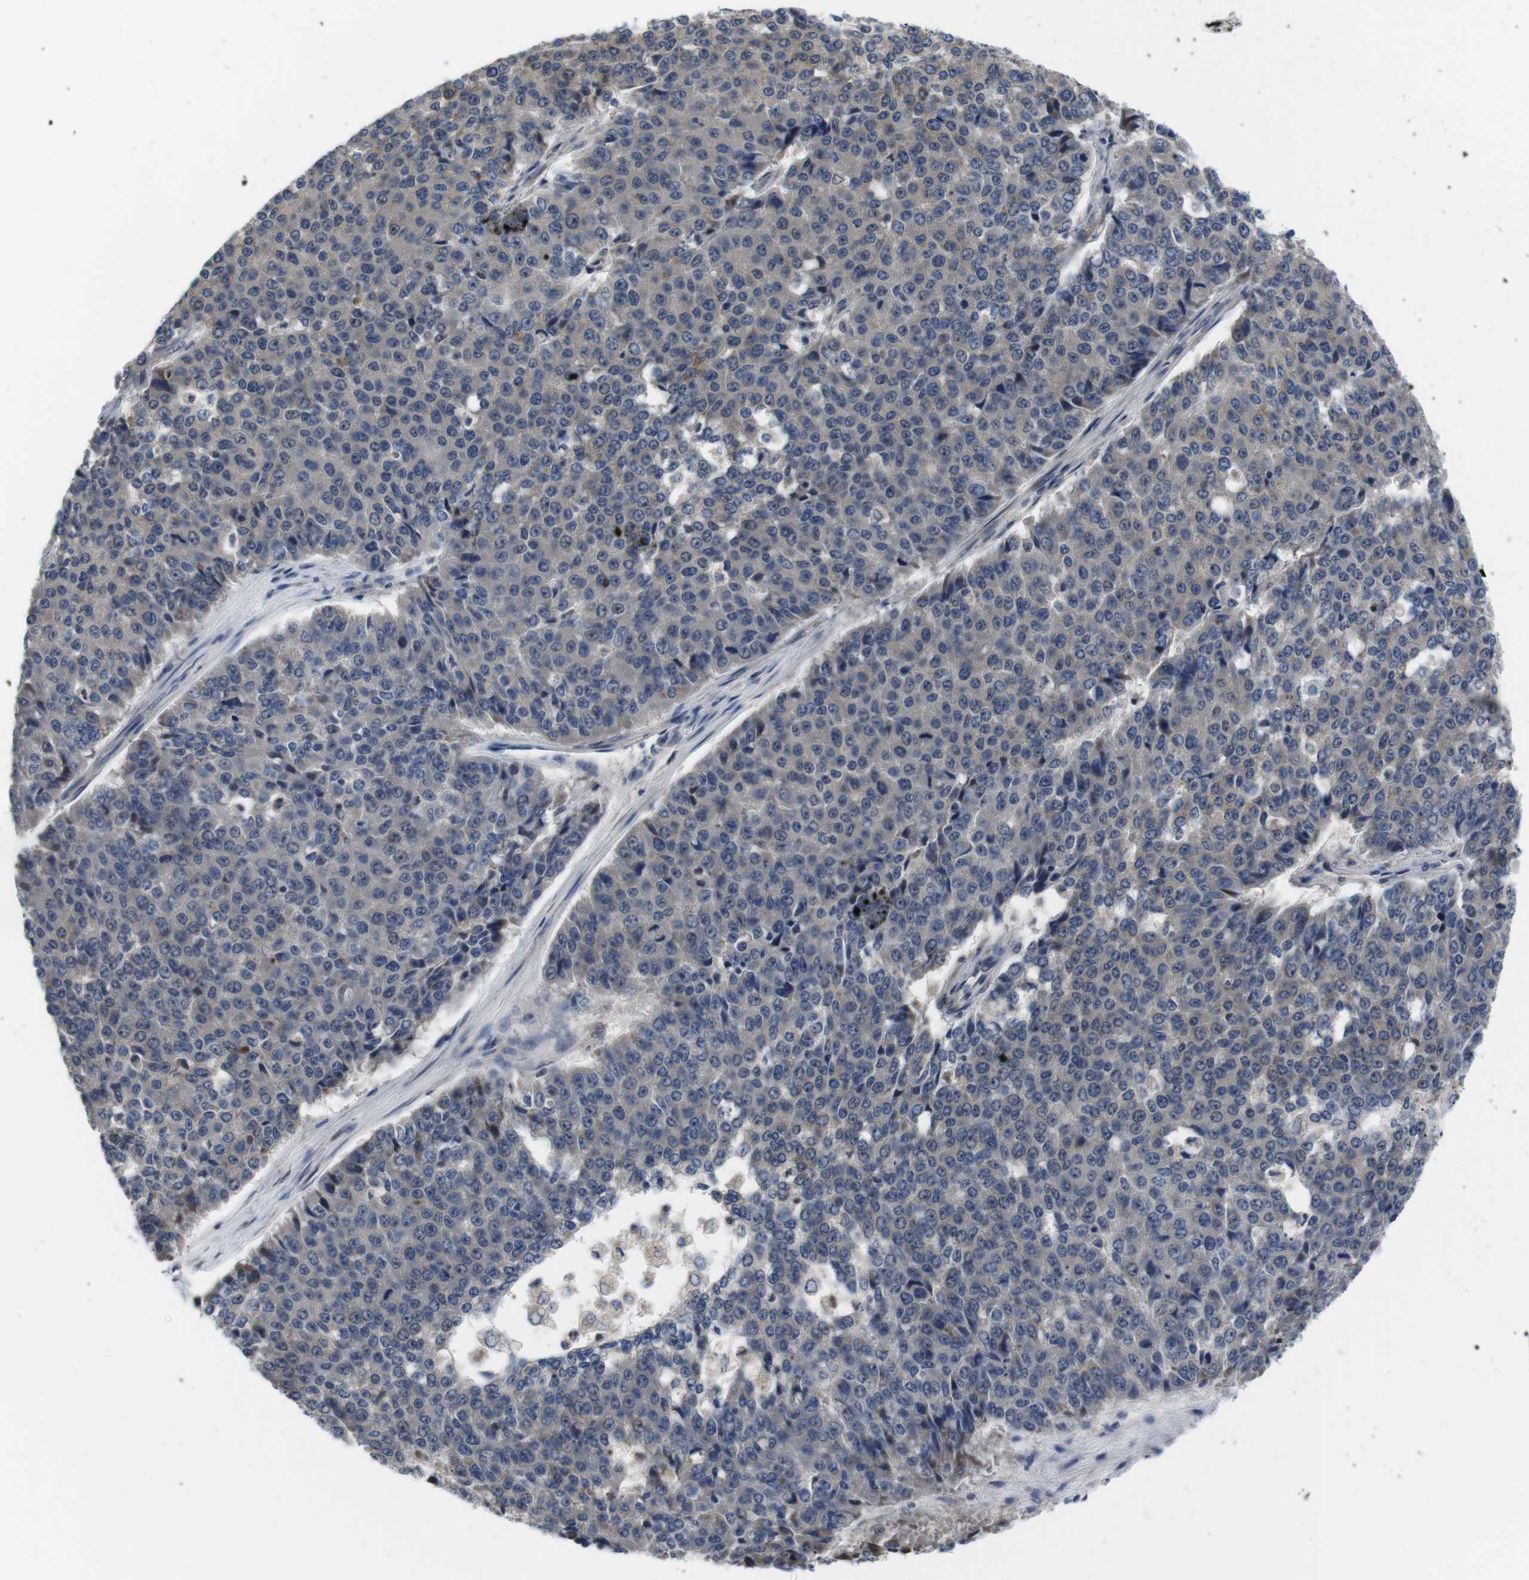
{"staining": {"intensity": "negative", "quantity": "none", "location": "none"}, "tissue": "pancreatic cancer", "cell_type": "Tumor cells", "image_type": "cancer", "snomed": [{"axis": "morphology", "description": "Adenocarcinoma, NOS"}, {"axis": "topography", "description": "Pancreas"}], "caption": "This image is of pancreatic cancer (adenocarcinoma) stained with immunohistochemistry to label a protein in brown with the nuclei are counter-stained blue. There is no staining in tumor cells.", "gene": "FADD", "patient": {"sex": "male", "age": 50}}